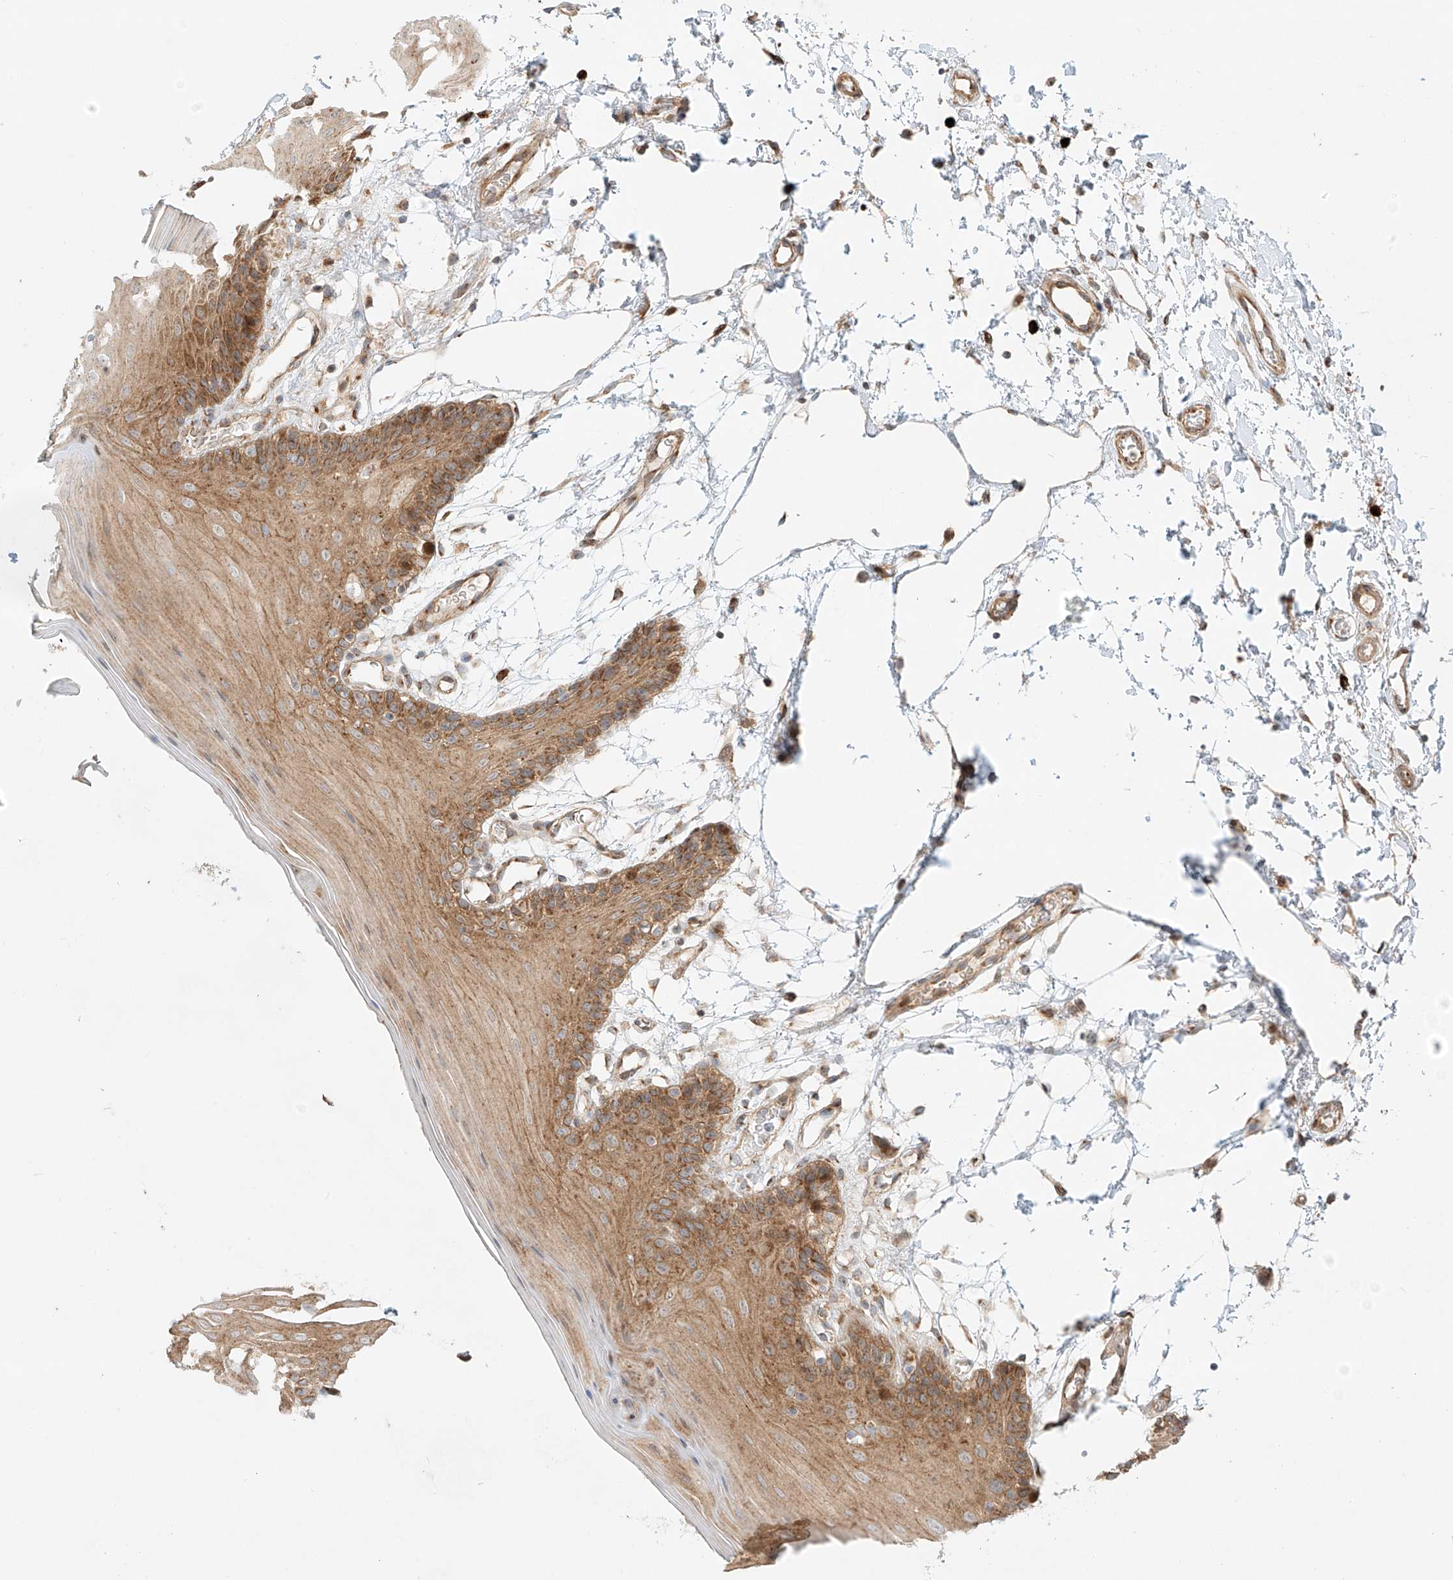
{"staining": {"intensity": "moderate", "quantity": ">75%", "location": "cytoplasmic/membranous"}, "tissue": "oral mucosa", "cell_type": "Squamous epithelial cells", "image_type": "normal", "snomed": [{"axis": "morphology", "description": "Normal tissue, NOS"}, {"axis": "topography", "description": "Skeletal muscle"}, {"axis": "topography", "description": "Oral tissue"}, {"axis": "topography", "description": "Salivary gland"}, {"axis": "topography", "description": "Peripheral nerve tissue"}], "caption": "Immunohistochemistry (IHC) of benign oral mucosa exhibits medium levels of moderate cytoplasmic/membranous staining in about >75% of squamous epithelial cells.", "gene": "ZNF287", "patient": {"sex": "male", "age": 54}}